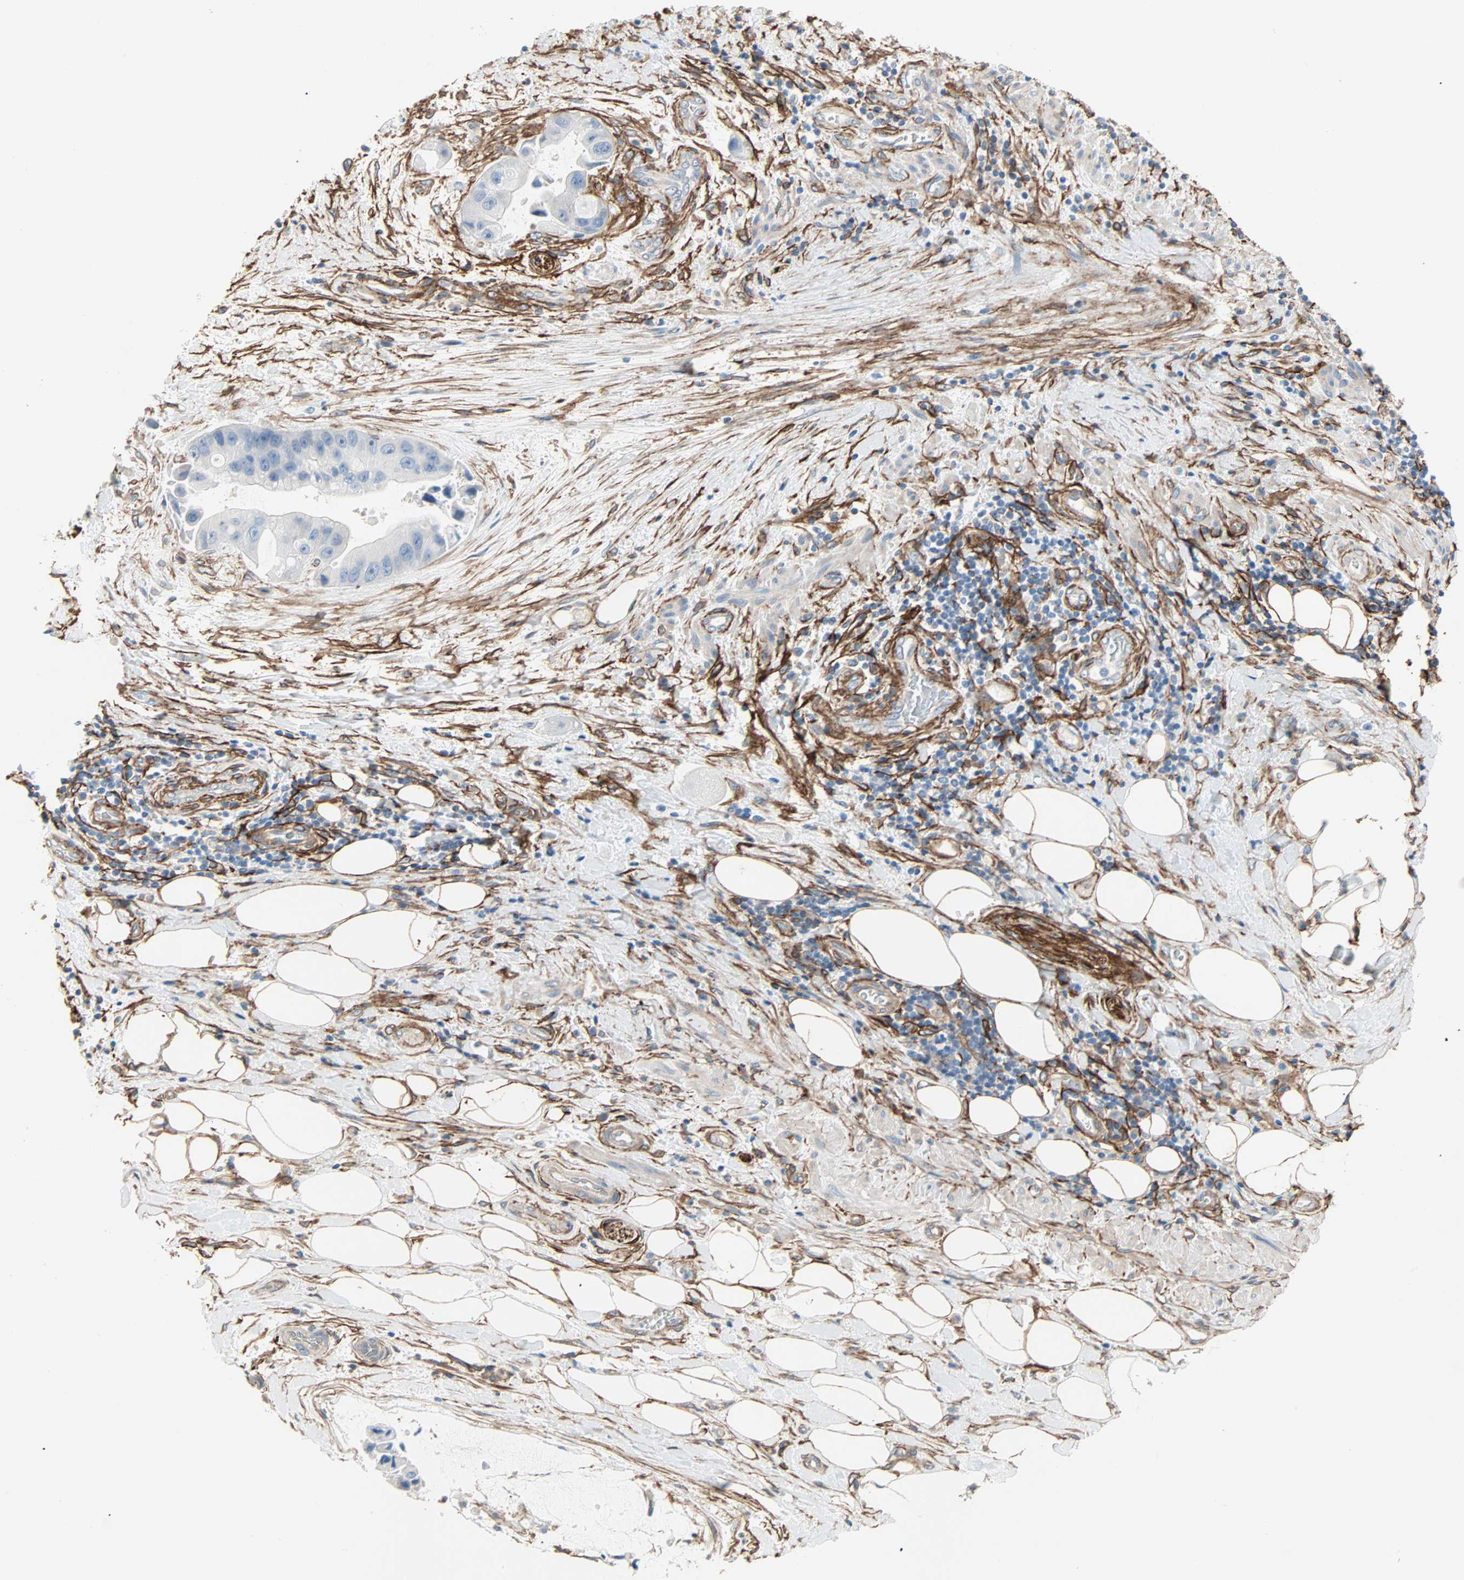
{"staining": {"intensity": "negative", "quantity": "none", "location": "none"}, "tissue": "liver cancer", "cell_type": "Tumor cells", "image_type": "cancer", "snomed": [{"axis": "morphology", "description": "Normal tissue, NOS"}, {"axis": "morphology", "description": "Cholangiocarcinoma"}, {"axis": "topography", "description": "Liver"}, {"axis": "topography", "description": "Peripheral nerve tissue"}], "caption": "Immunohistochemistry (IHC) of human liver cholangiocarcinoma displays no positivity in tumor cells. Nuclei are stained in blue.", "gene": "EPB41L2", "patient": {"sex": "male", "age": 50}}